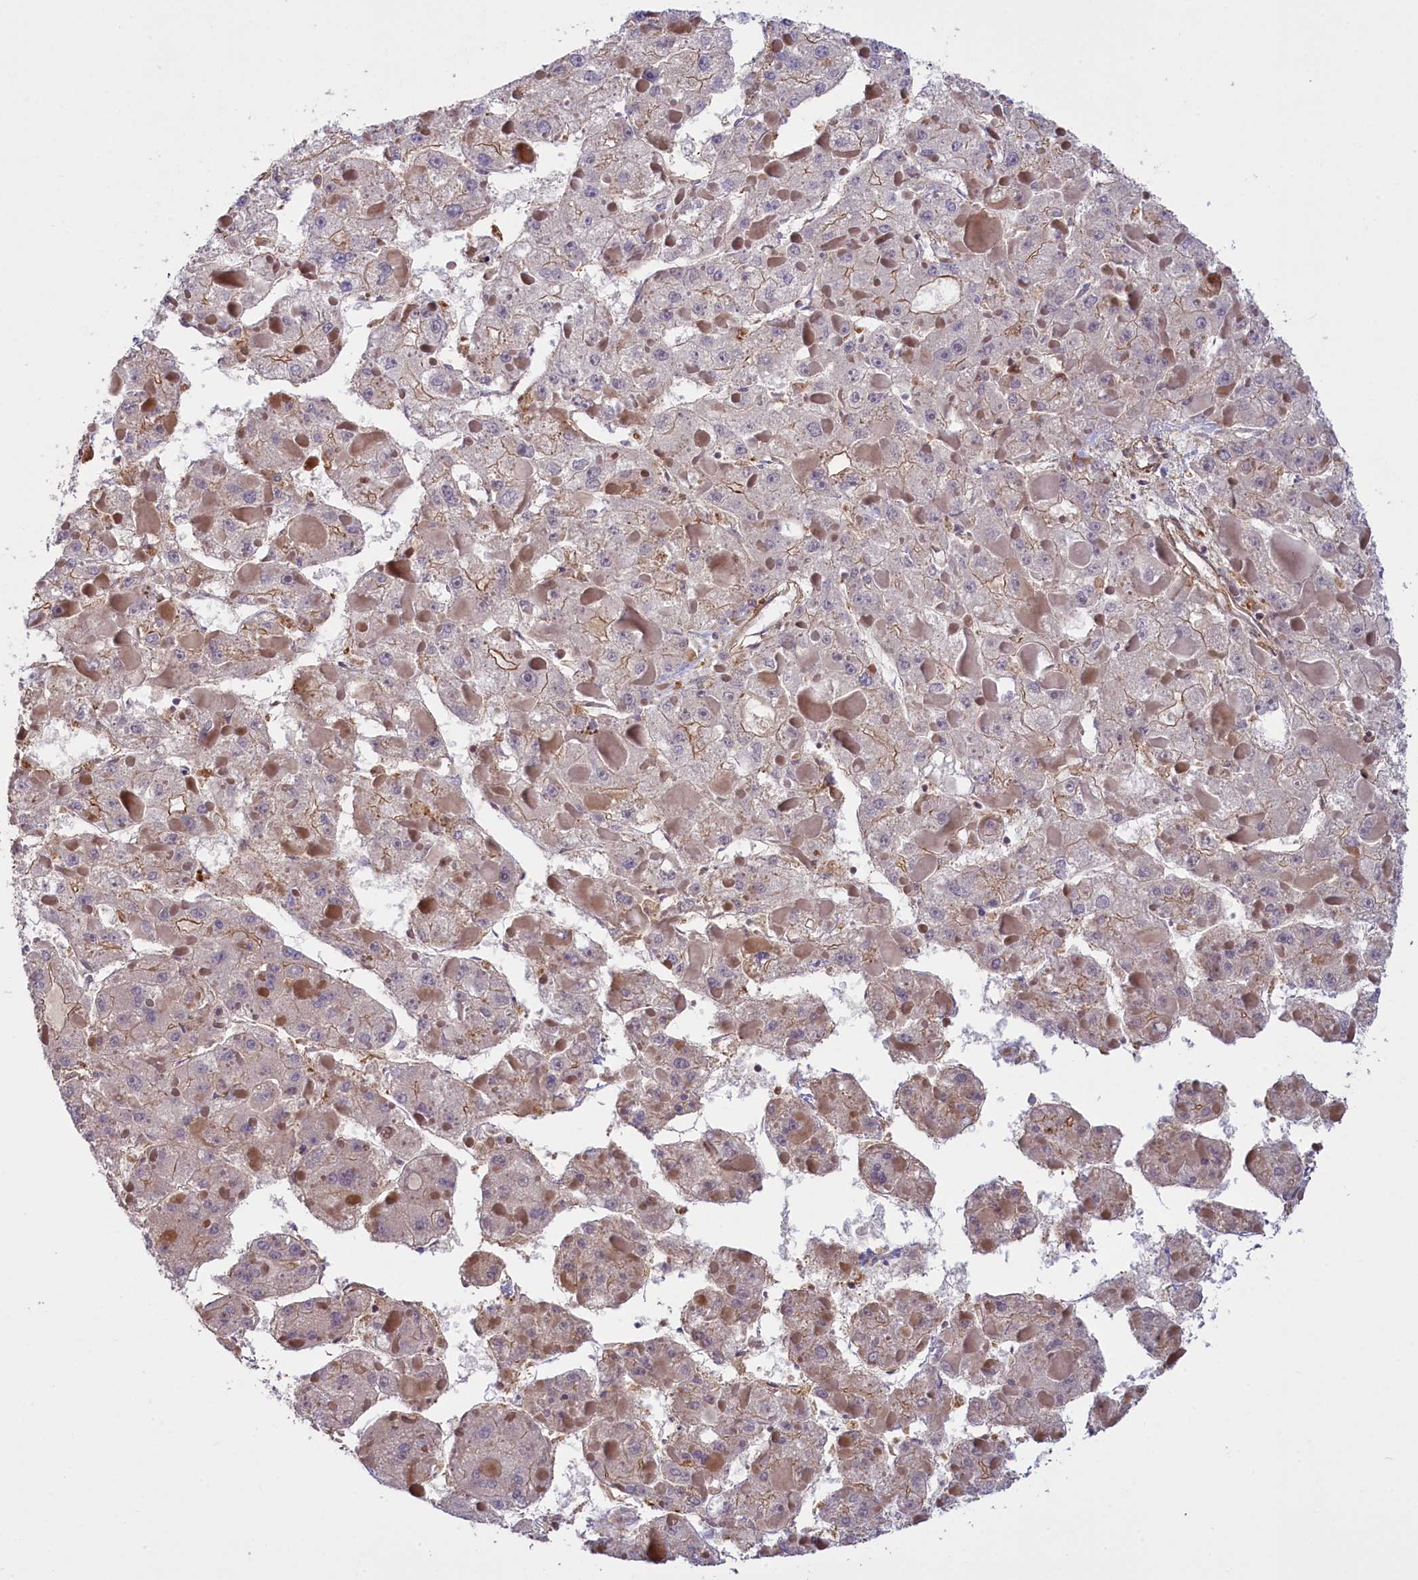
{"staining": {"intensity": "negative", "quantity": "none", "location": "none"}, "tissue": "liver cancer", "cell_type": "Tumor cells", "image_type": "cancer", "snomed": [{"axis": "morphology", "description": "Carcinoma, Hepatocellular, NOS"}, {"axis": "topography", "description": "Liver"}], "caption": "A photomicrograph of hepatocellular carcinoma (liver) stained for a protein reveals no brown staining in tumor cells. Brightfield microscopy of immunohistochemistry stained with DAB (brown) and hematoxylin (blue), captured at high magnification.", "gene": "FUZ", "patient": {"sex": "female", "age": 73}}